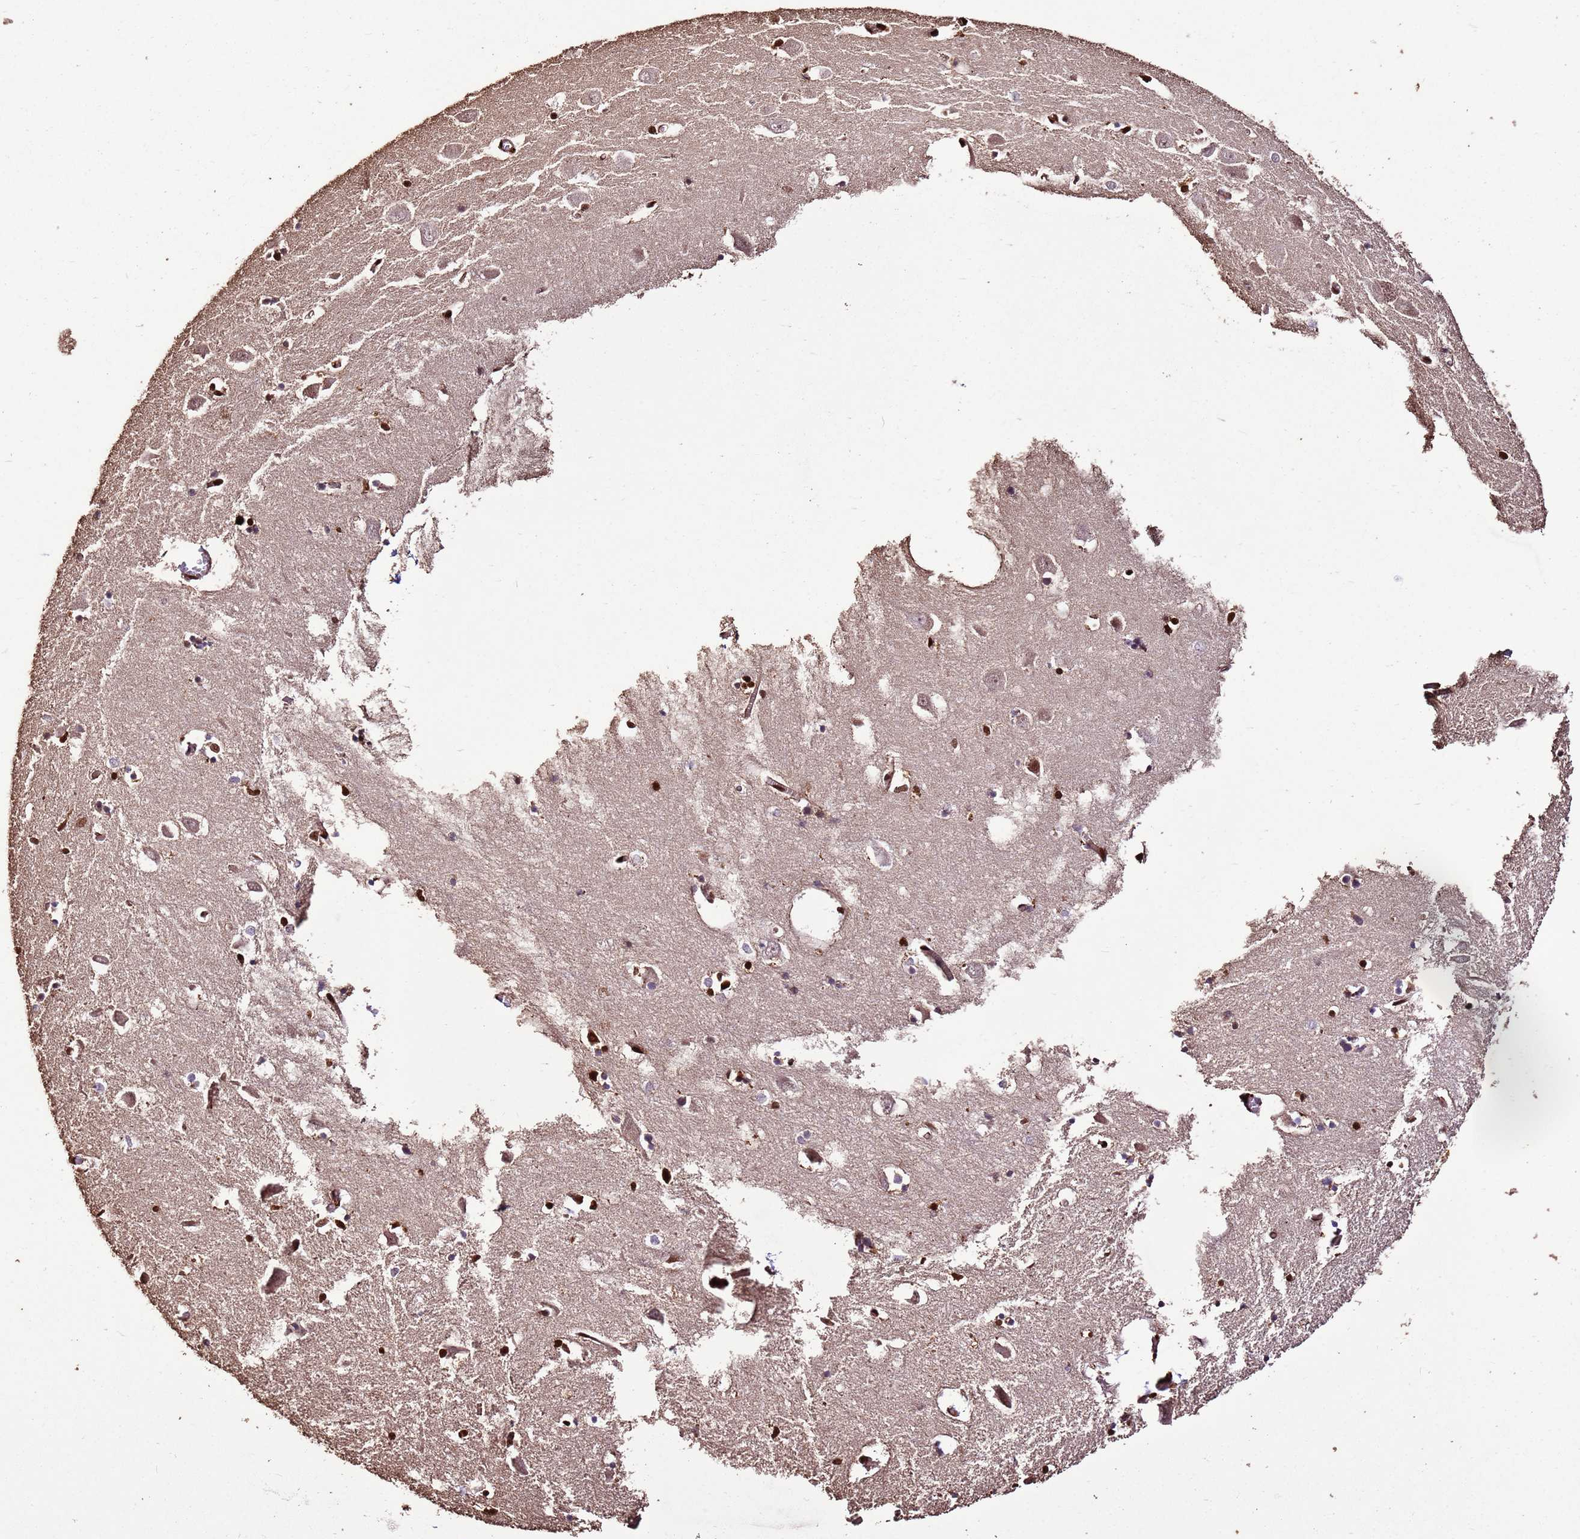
{"staining": {"intensity": "strong", "quantity": "<25%", "location": "nuclear"}, "tissue": "hippocampus", "cell_type": "Glial cells", "image_type": "normal", "snomed": [{"axis": "morphology", "description": "Normal tissue, NOS"}, {"axis": "topography", "description": "Hippocampus"}], "caption": "Protein expression analysis of benign human hippocampus reveals strong nuclear positivity in approximately <25% of glial cells. The staining is performed using DAB (3,3'-diaminobenzidine) brown chromogen to label protein expression. The nuclei are counter-stained blue using hematoxylin.", "gene": "HNRNPAB", "patient": {"sex": "male", "age": 70}}